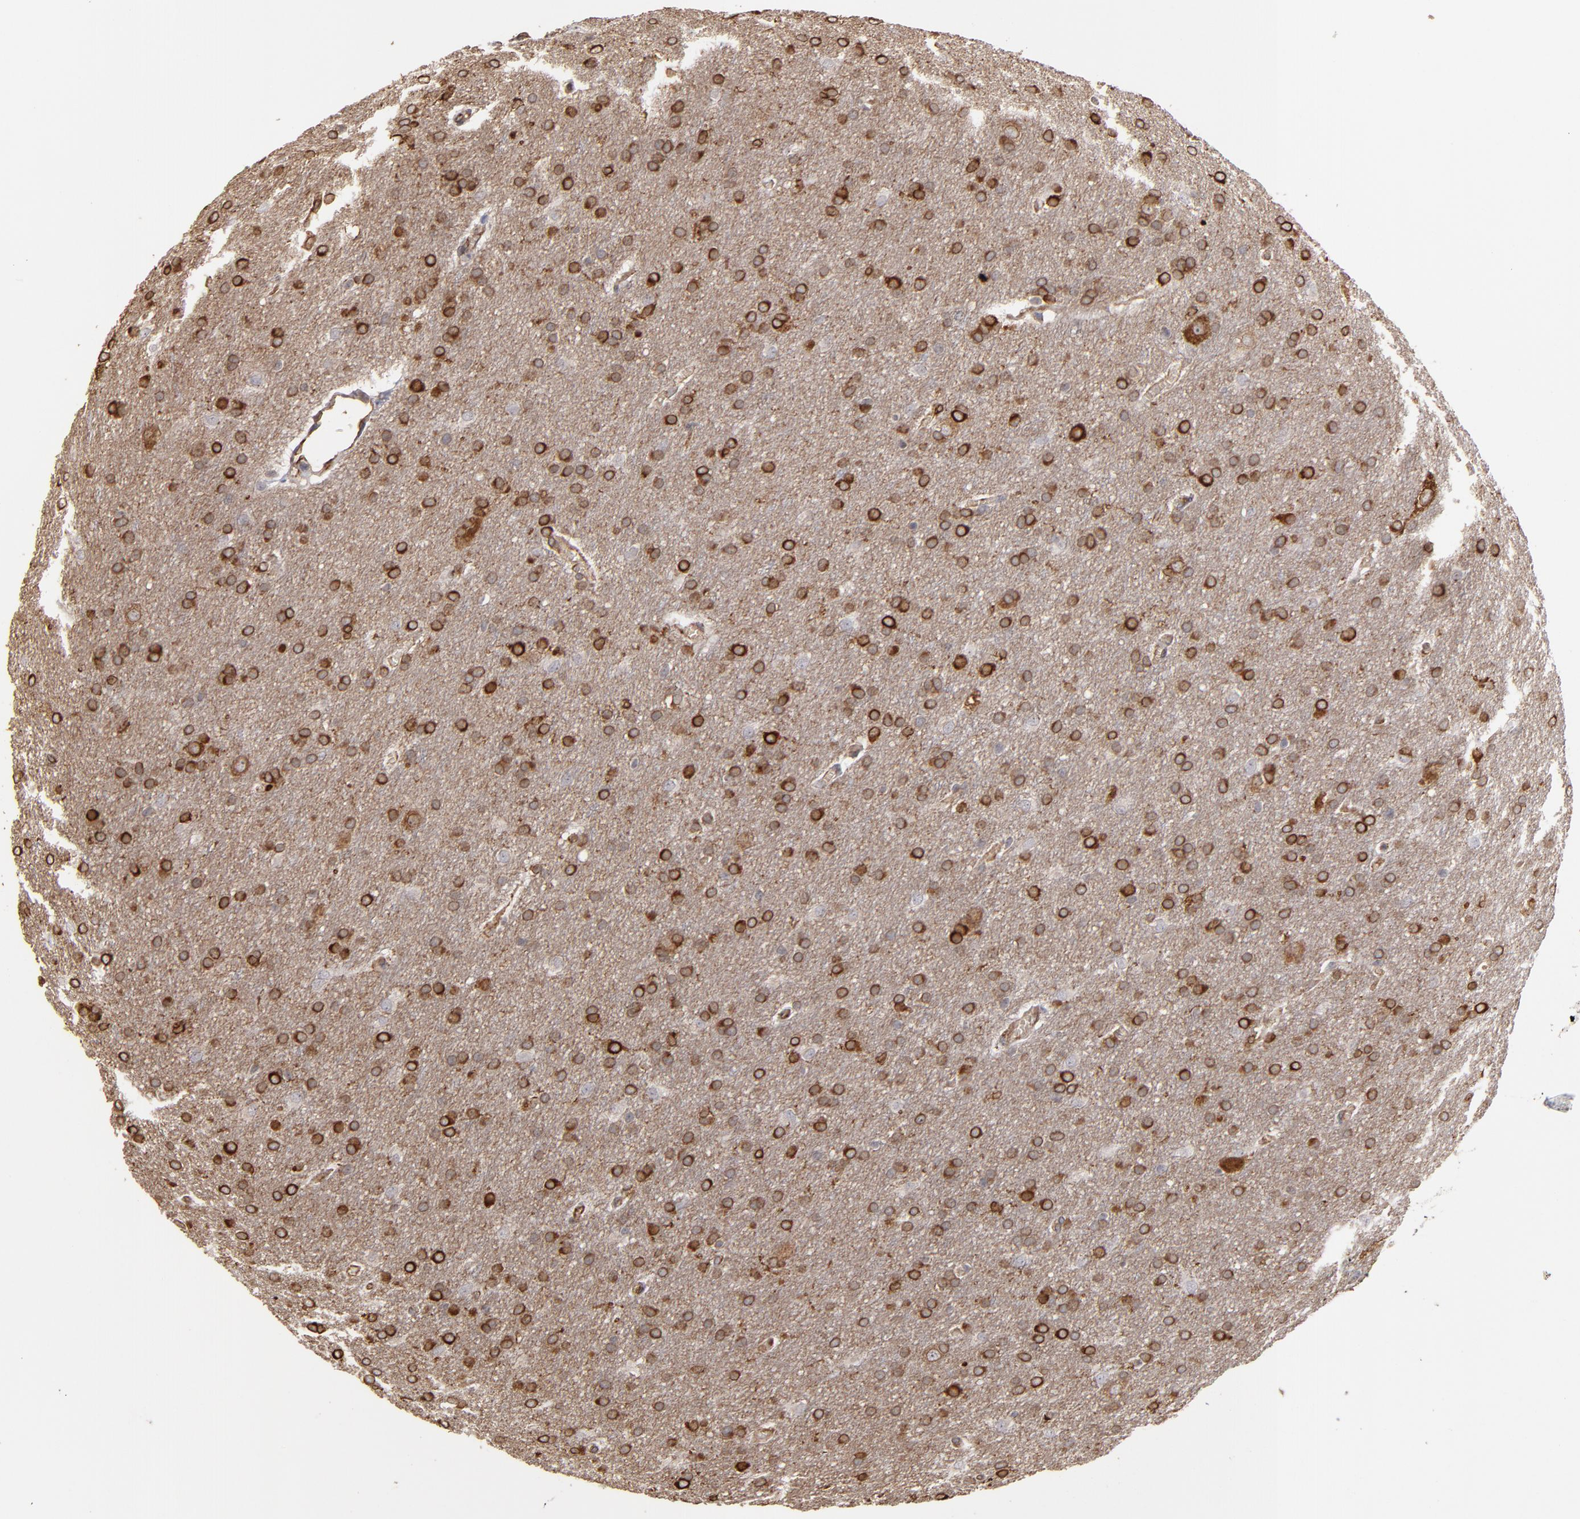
{"staining": {"intensity": "moderate", "quantity": ">75%", "location": "cytoplasmic/membranous"}, "tissue": "glioma", "cell_type": "Tumor cells", "image_type": "cancer", "snomed": [{"axis": "morphology", "description": "Glioma, malignant, Low grade"}, {"axis": "topography", "description": "Brain"}], "caption": "Protein expression analysis of human glioma reveals moderate cytoplasmic/membranous staining in approximately >75% of tumor cells.", "gene": "PGRMC1", "patient": {"sex": "female", "age": 32}}